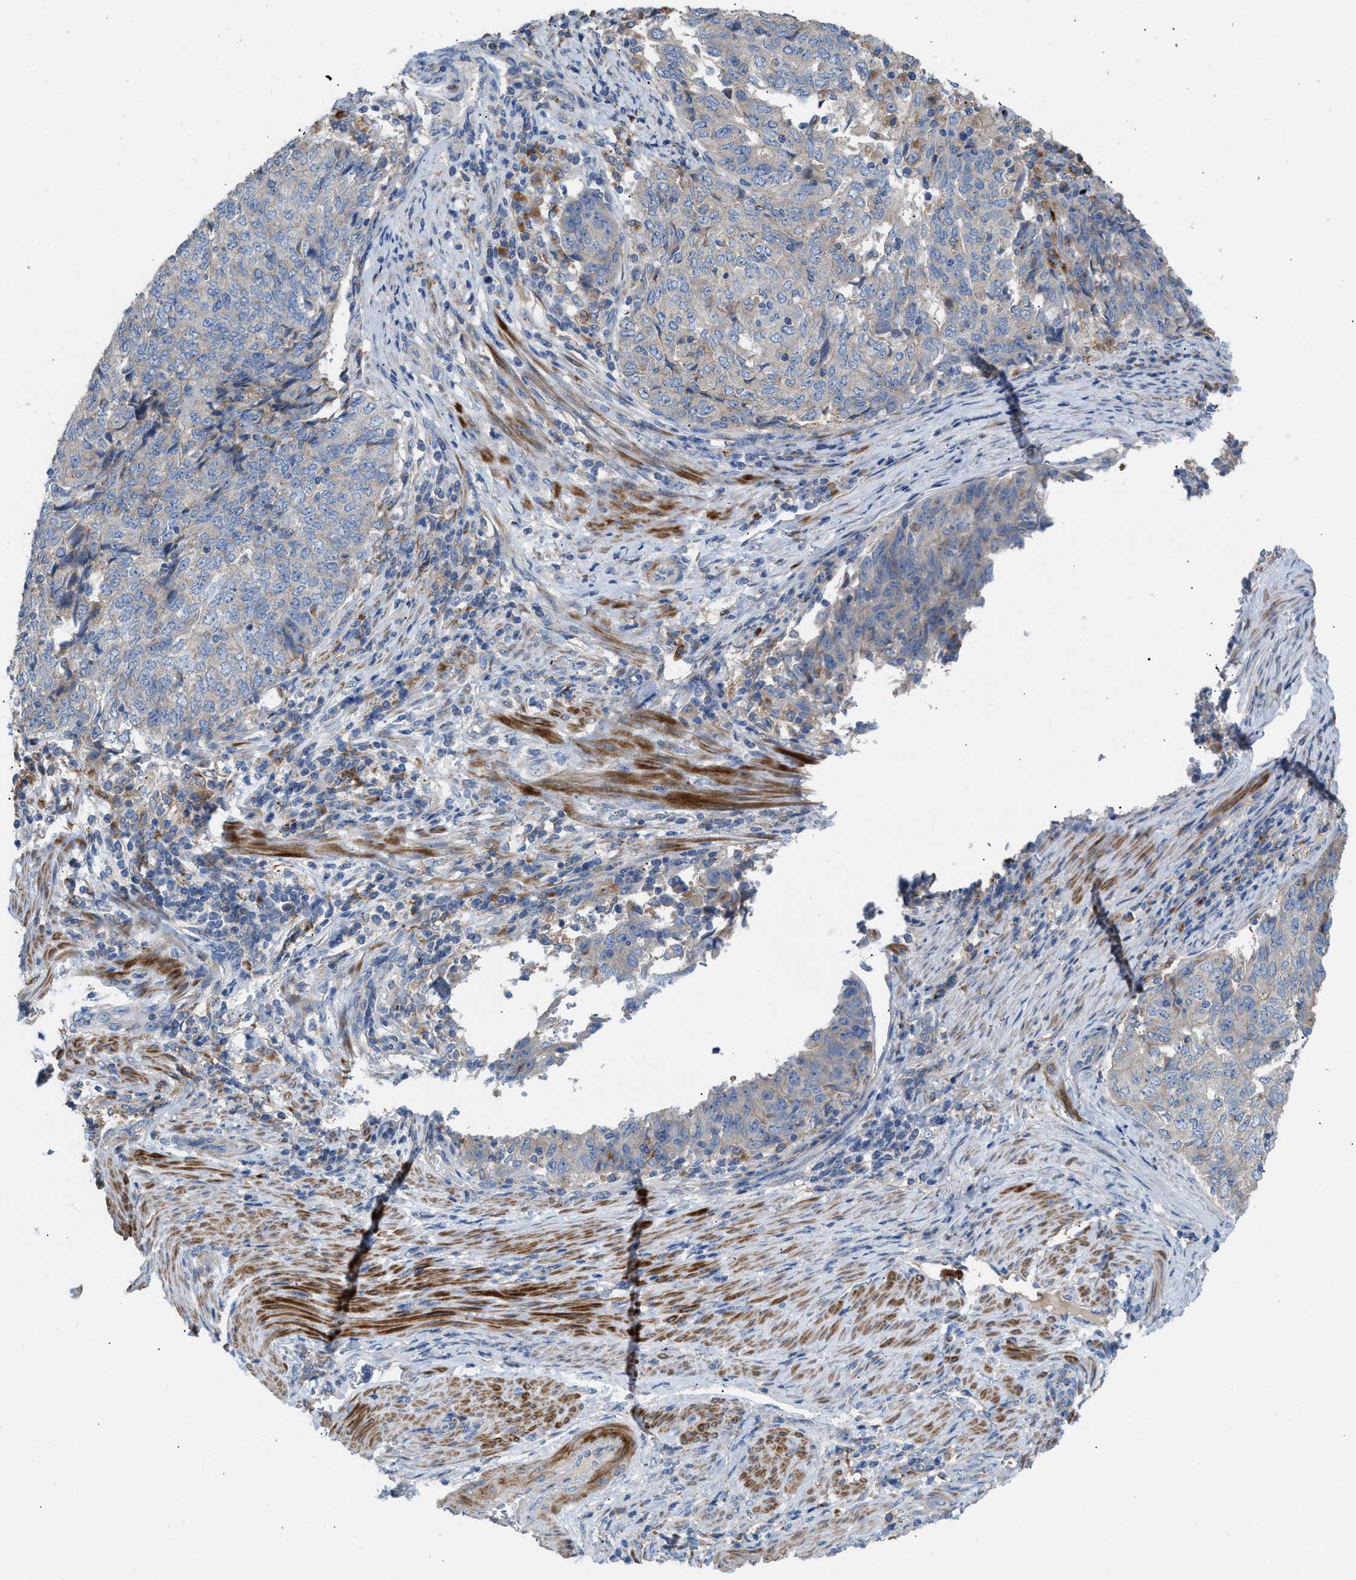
{"staining": {"intensity": "negative", "quantity": "none", "location": "none"}, "tissue": "endometrial cancer", "cell_type": "Tumor cells", "image_type": "cancer", "snomed": [{"axis": "morphology", "description": "Adenocarcinoma, NOS"}, {"axis": "topography", "description": "Endometrium"}], "caption": "There is no significant expression in tumor cells of endometrial adenocarcinoma.", "gene": "AOAH", "patient": {"sex": "female", "age": 80}}